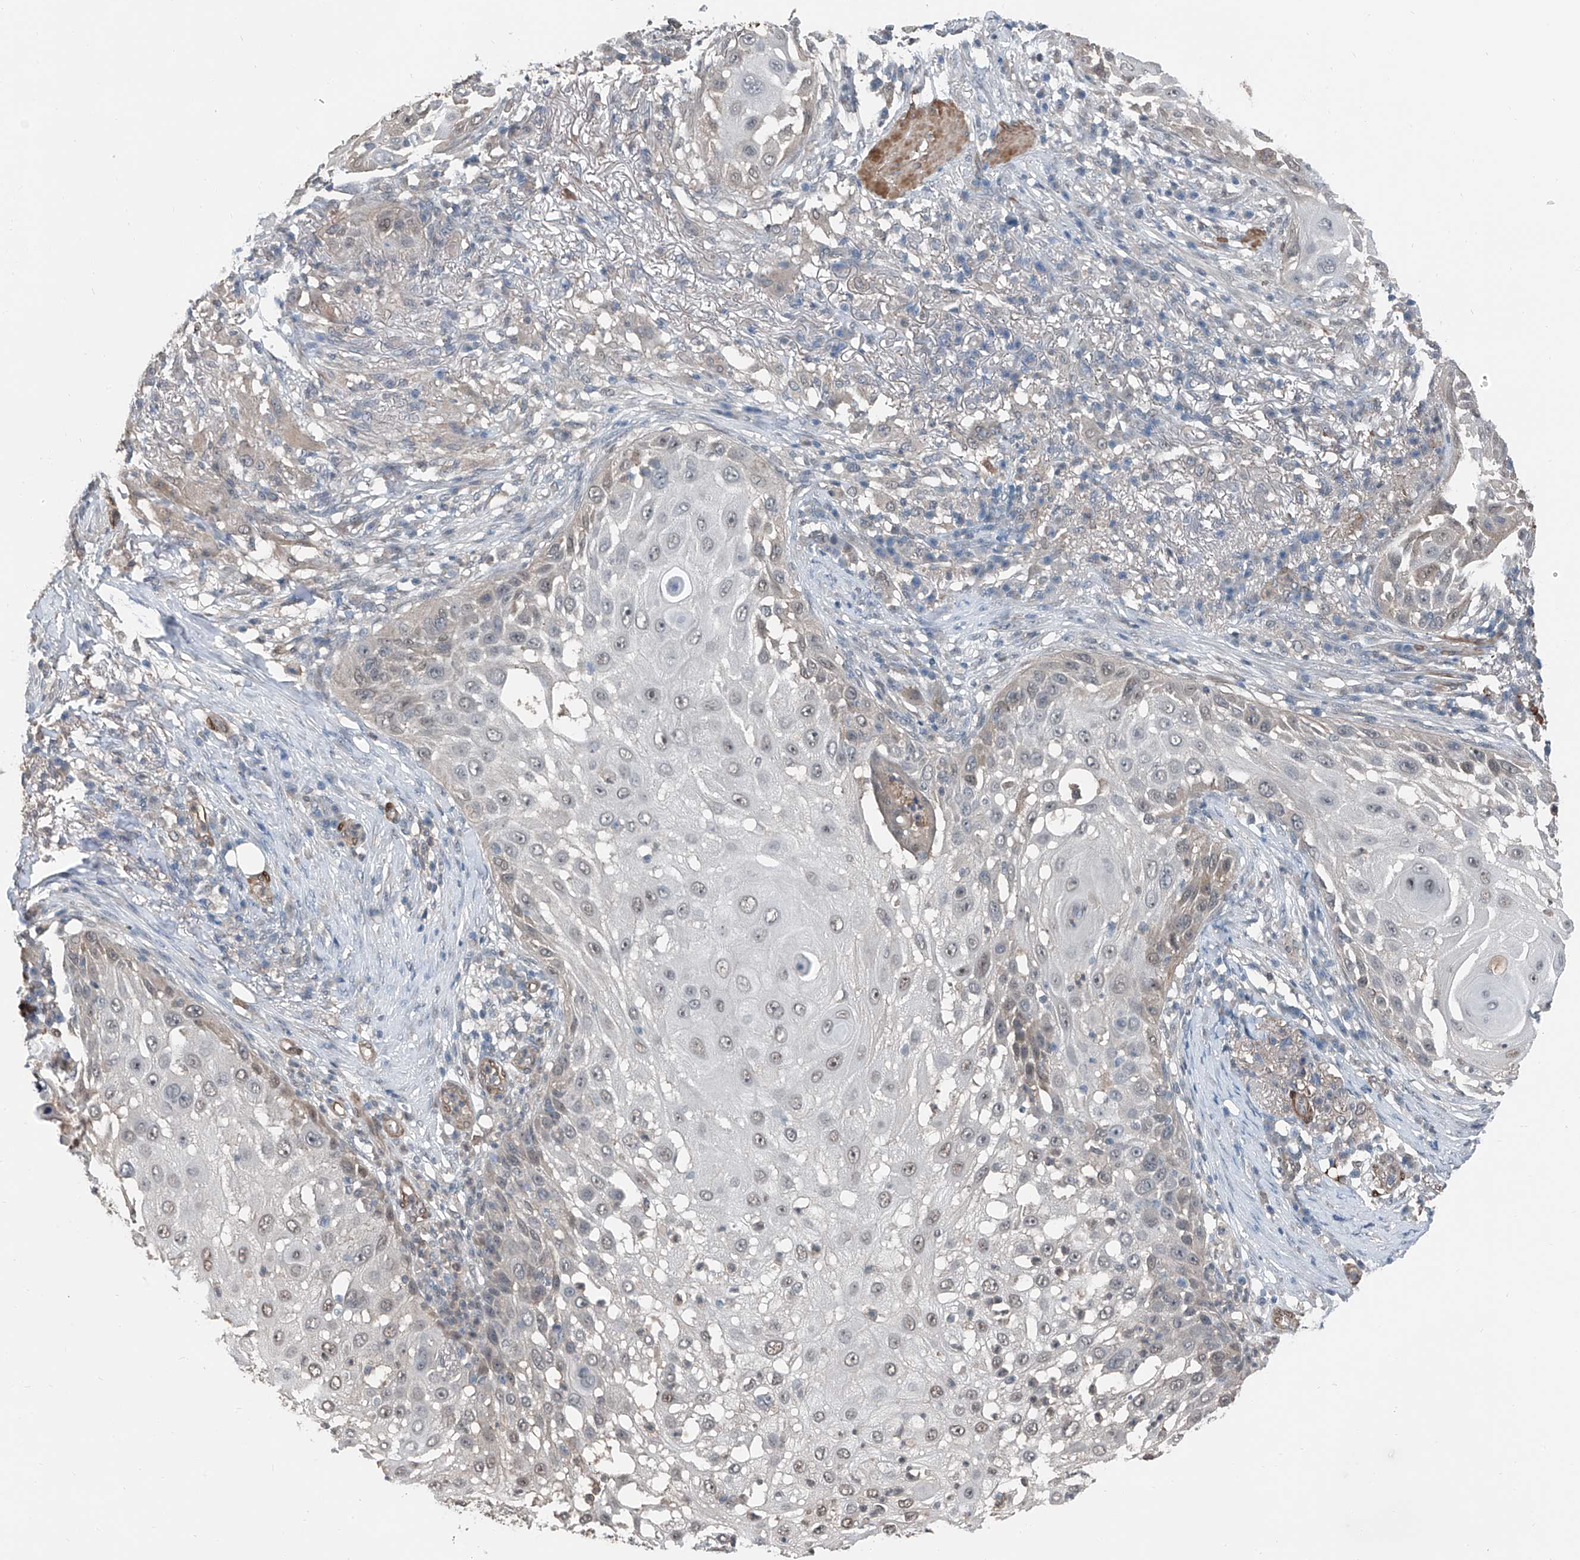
{"staining": {"intensity": "moderate", "quantity": "<25%", "location": "cytoplasmic/membranous,nuclear"}, "tissue": "skin cancer", "cell_type": "Tumor cells", "image_type": "cancer", "snomed": [{"axis": "morphology", "description": "Squamous cell carcinoma, NOS"}, {"axis": "topography", "description": "Skin"}], "caption": "This image displays immunohistochemistry staining of human skin cancer, with low moderate cytoplasmic/membranous and nuclear positivity in approximately <25% of tumor cells.", "gene": "HSPA6", "patient": {"sex": "female", "age": 44}}